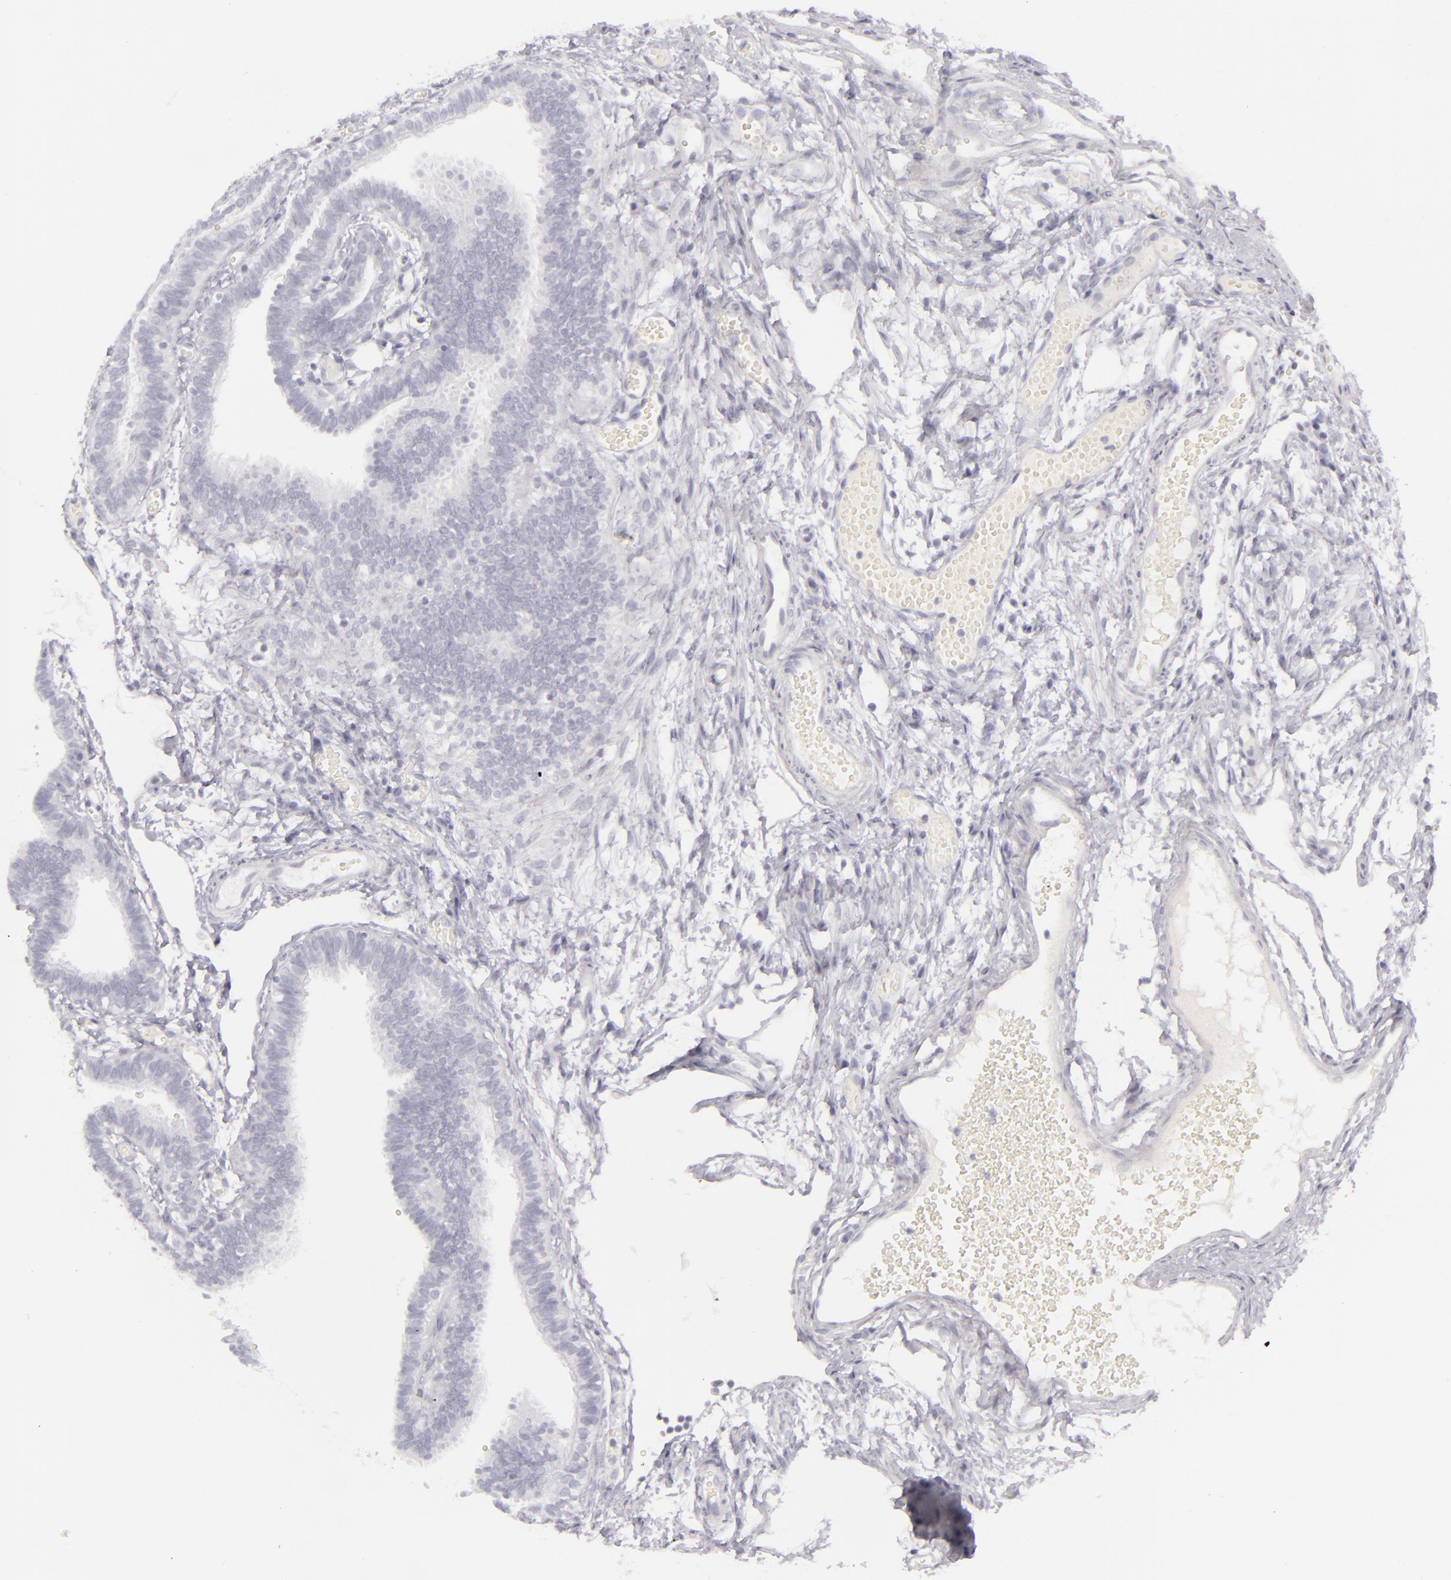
{"staining": {"intensity": "negative", "quantity": "none", "location": "none"}, "tissue": "fallopian tube", "cell_type": "Glandular cells", "image_type": "normal", "snomed": [{"axis": "morphology", "description": "Normal tissue, NOS"}, {"axis": "topography", "description": "Fallopian tube"}], "caption": "Immunohistochemical staining of normal fallopian tube reveals no significant staining in glandular cells.", "gene": "CDX2", "patient": {"sex": "female", "age": 29}}